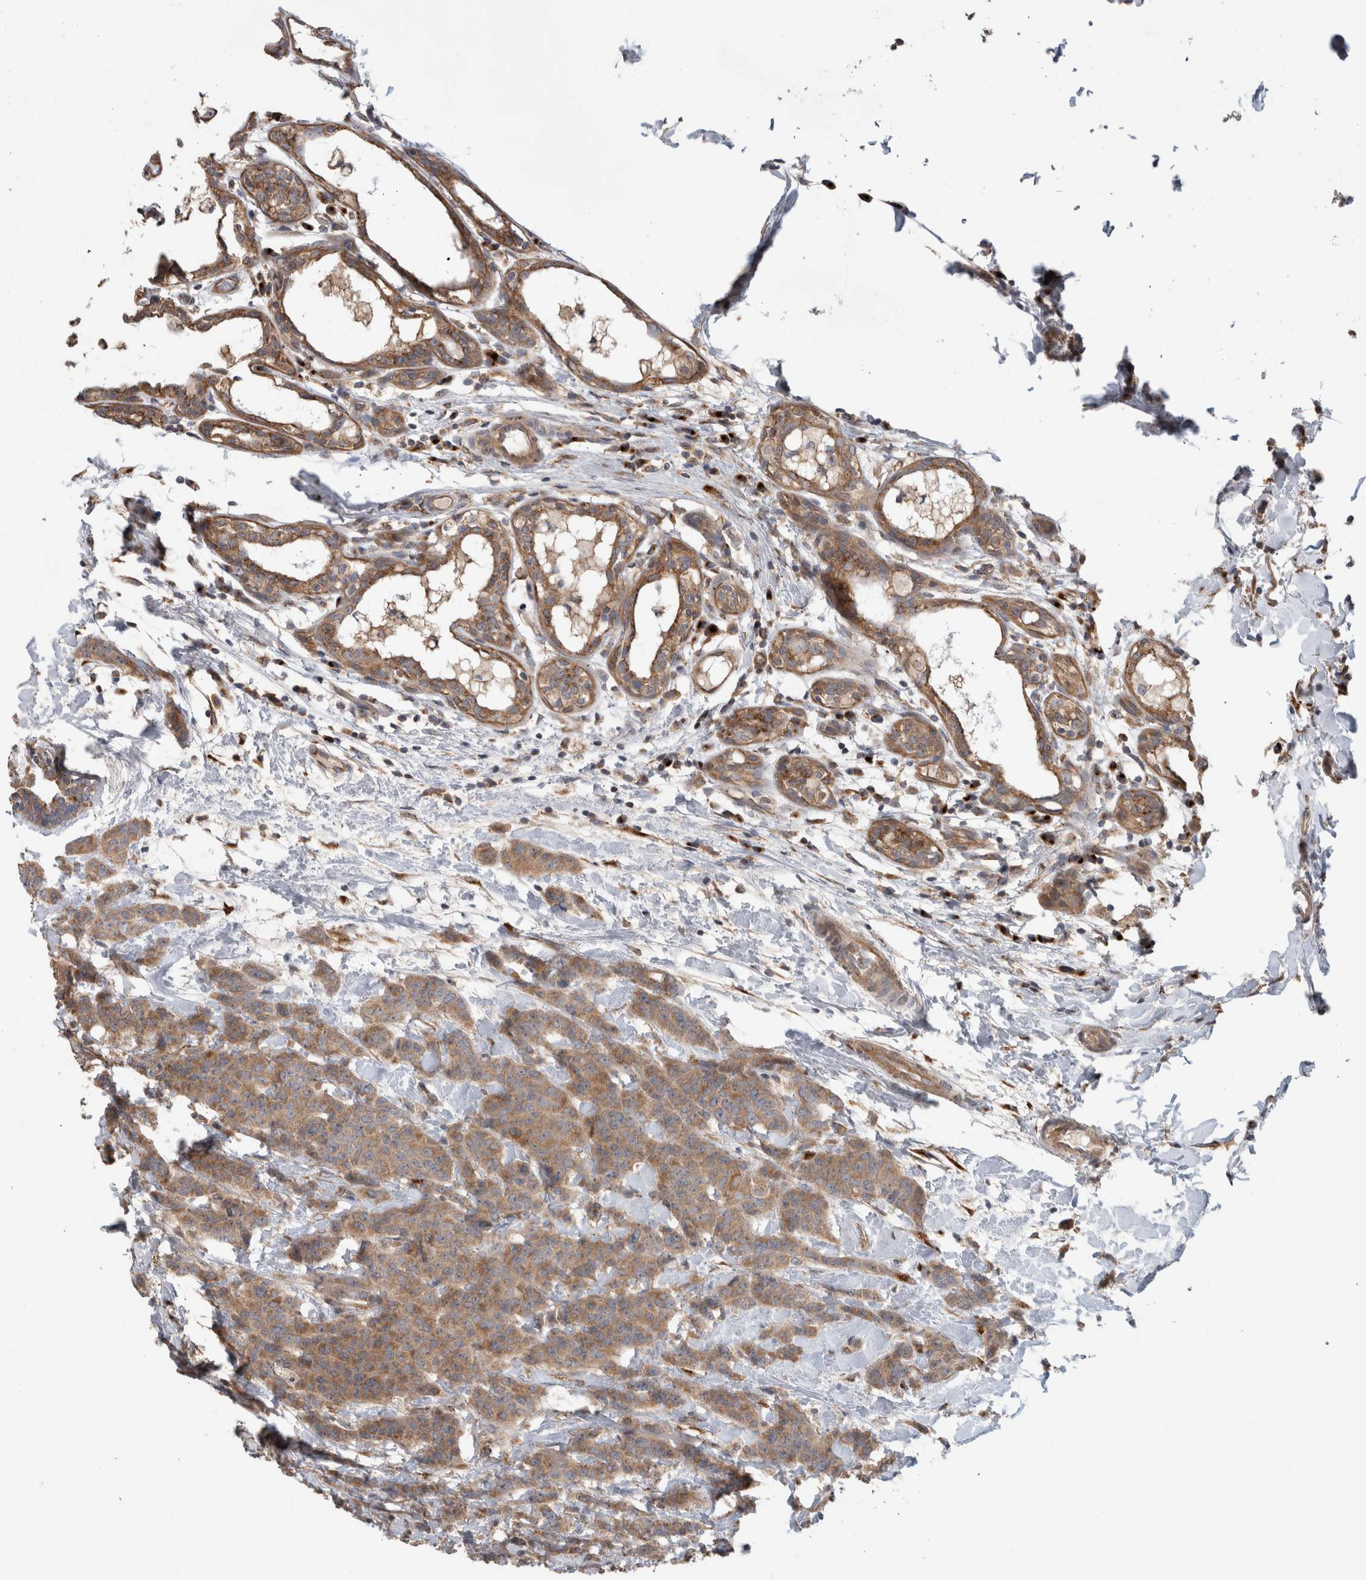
{"staining": {"intensity": "moderate", "quantity": ">75%", "location": "cytoplasmic/membranous"}, "tissue": "breast cancer", "cell_type": "Tumor cells", "image_type": "cancer", "snomed": [{"axis": "morphology", "description": "Normal tissue, NOS"}, {"axis": "morphology", "description": "Duct carcinoma"}, {"axis": "topography", "description": "Breast"}], "caption": "Brown immunohistochemical staining in breast cancer displays moderate cytoplasmic/membranous expression in approximately >75% of tumor cells.", "gene": "TRIM5", "patient": {"sex": "female", "age": 40}}